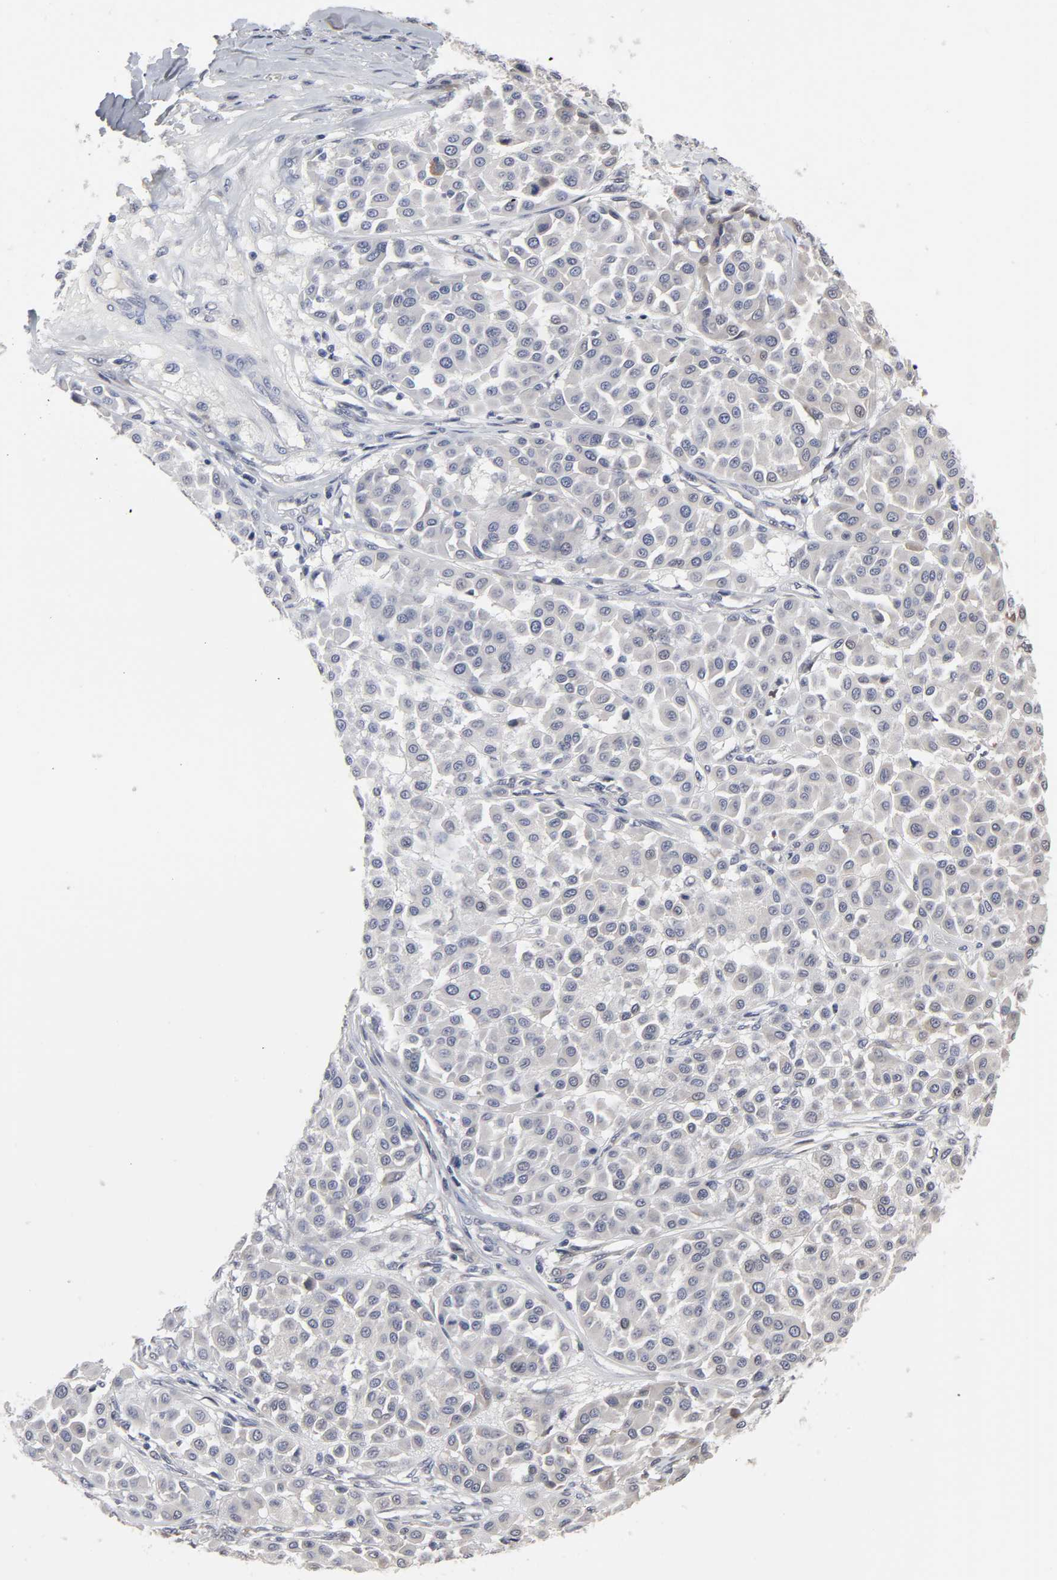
{"staining": {"intensity": "negative", "quantity": "none", "location": "none"}, "tissue": "melanoma", "cell_type": "Tumor cells", "image_type": "cancer", "snomed": [{"axis": "morphology", "description": "Malignant melanoma, Metastatic site"}, {"axis": "topography", "description": "Soft tissue"}], "caption": "Immunohistochemical staining of melanoma shows no significant positivity in tumor cells.", "gene": "HNF4A", "patient": {"sex": "male", "age": 41}}